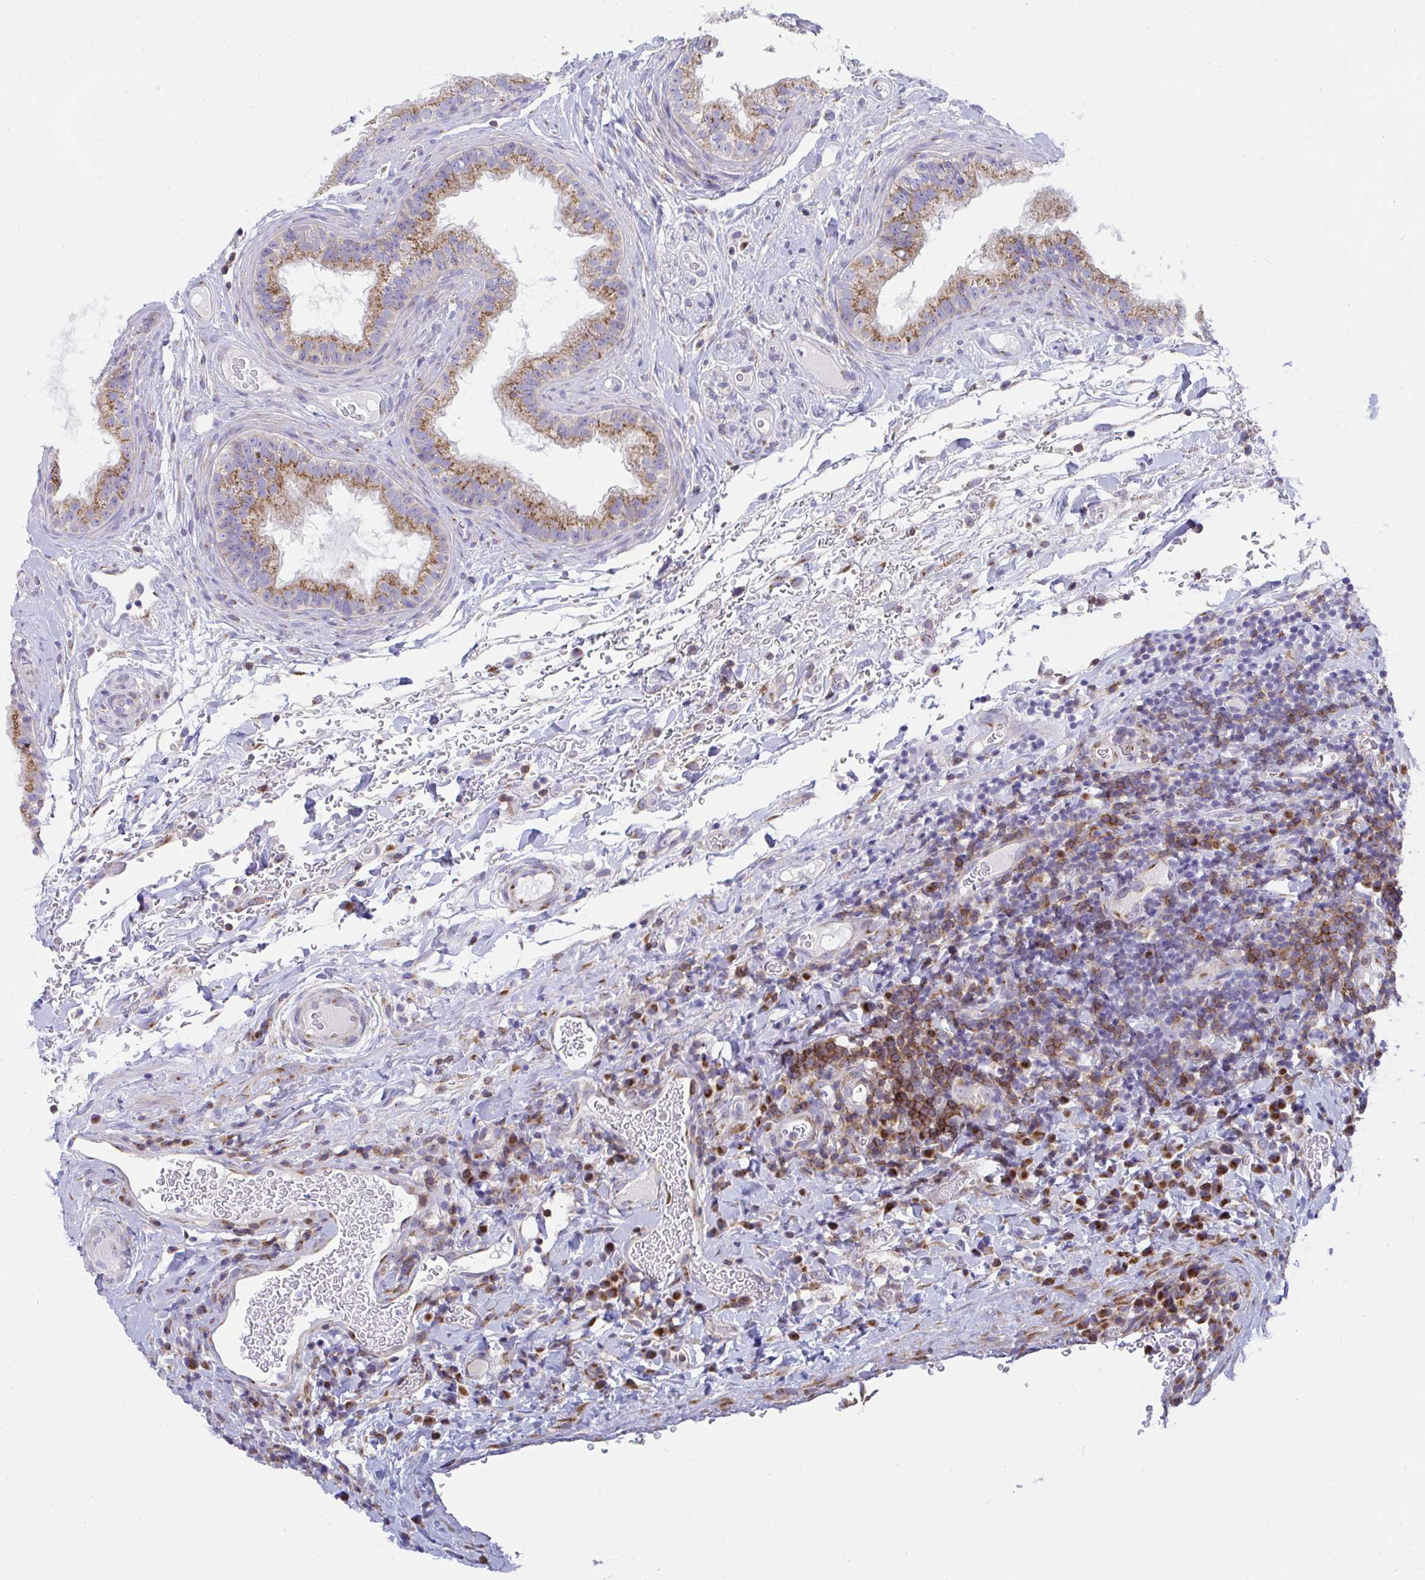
{"staining": {"intensity": "moderate", "quantity": ">75%", "location": "cytoplasmic/membranous"}, "tissue": "epididymis", "cell_type": "Glandular cells", "image_type": "normal", "snomed": [{"axis": "morphology", "description": "Normal tissue, NOS"}, {"axis": "topography", "description": "Epididymis"}], "caption": "Glandular cells reveal medium levels of moderate cytoplasmic/membranous staining in approximately >75% of cells in unremarkable epididymis. The protein of interest is shown in brown color, while the nuclei are stained blue.", "gene": "MIA3", "patient": {"sex": "male", "age": 23}}